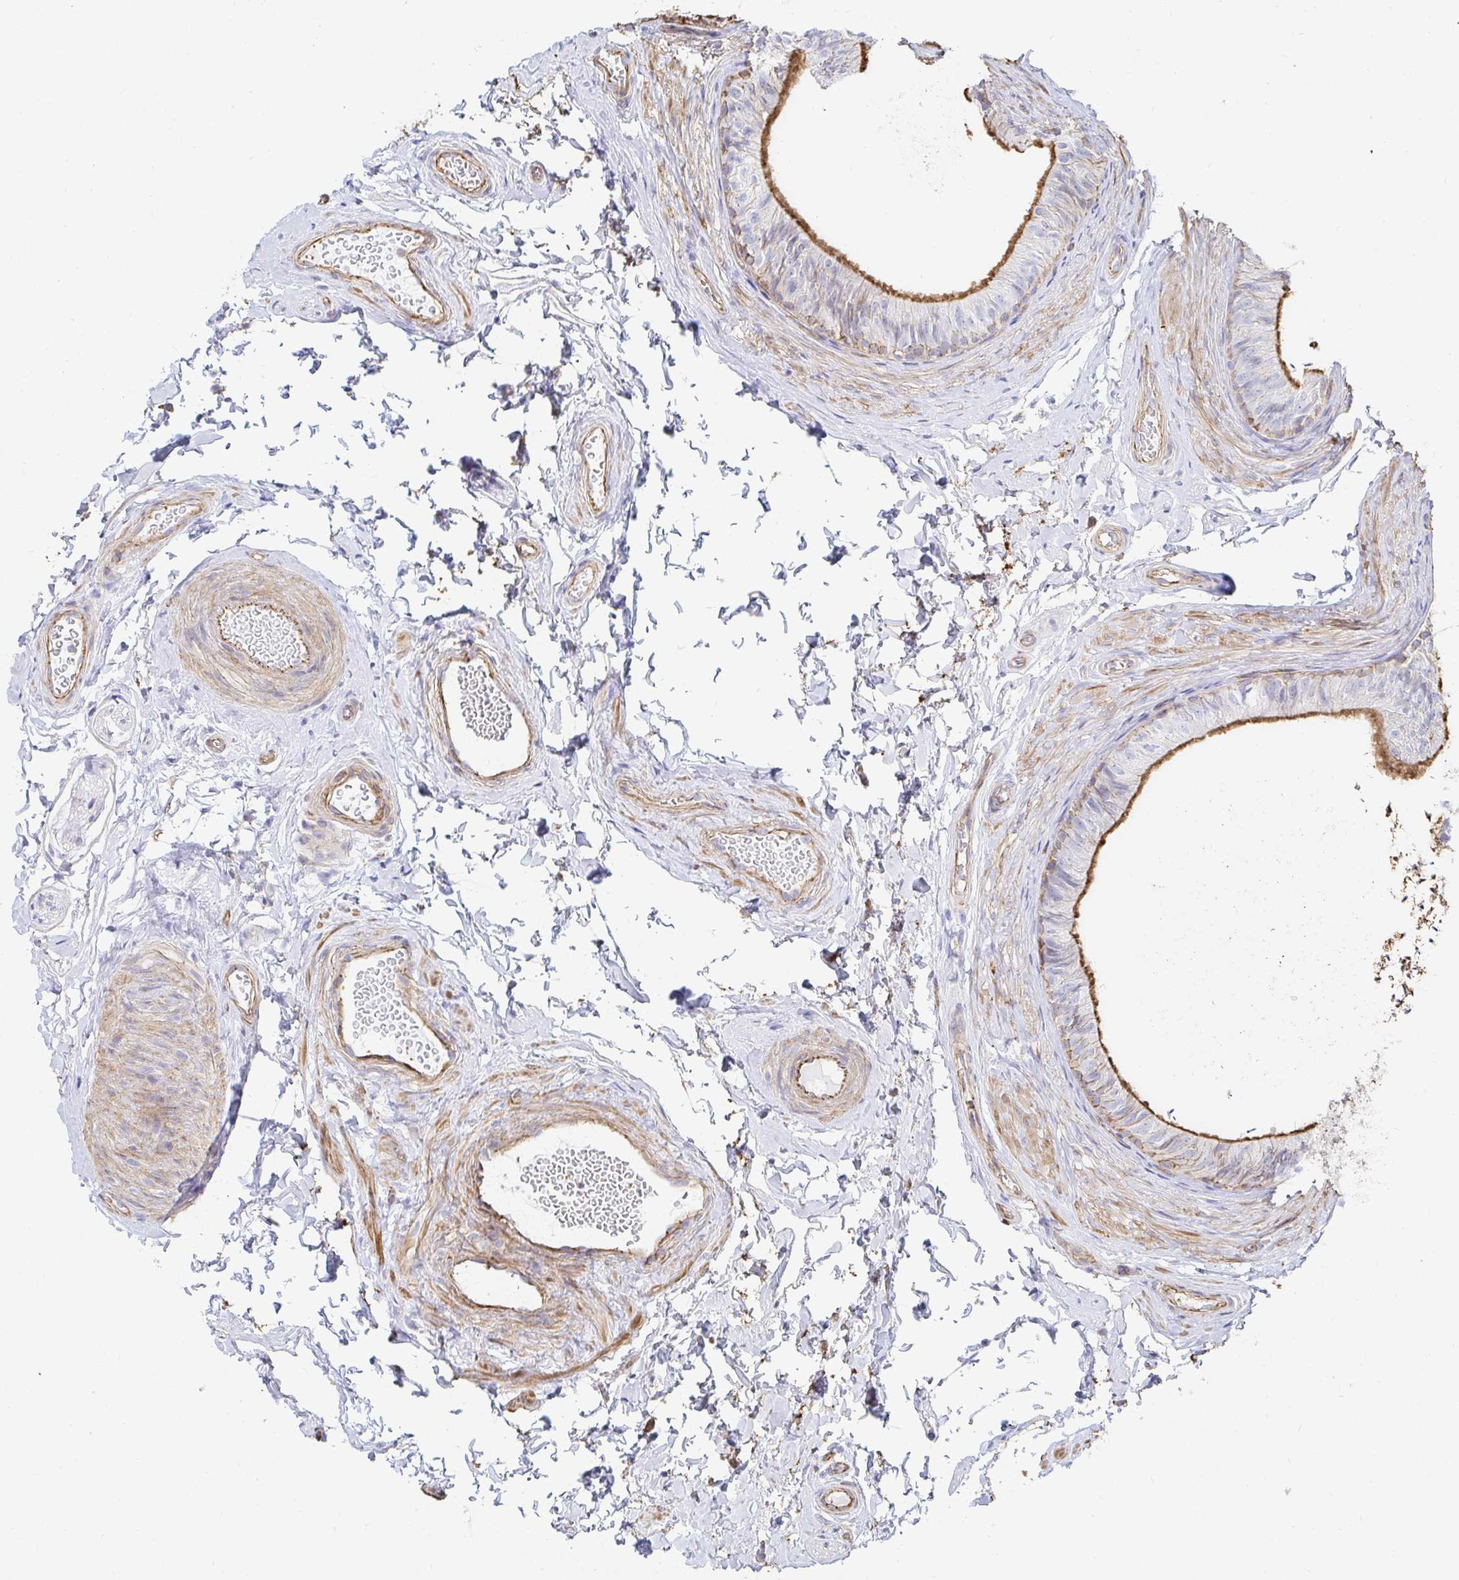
{"staining": {"intensity": "strong", "quantity": ">75%", "location": "cytoplasmic/membranous"}, "tissue": "epididymis", "cell_type": "Glandular cells", "image_type": "normal", "snomed": [{"axis": "morphology", "description": "Normal tissue, NOS"}, {"axis": "topography", "description": "Epididymis, spermatic cord, NOS"}, {"axis": "topography", "description": "Epididymis"}, {"axis": "topography", "description": "Peripheral nerve tissue"}], "caption": "A histopathology image showing strong cytoplasmic/membranous staining in about >75% of glandular cells in unremarkable epididymis, as visualized by brown immunohistochemical staining.", "gene": "PTPN14", "patient": {"sex": "male", "age": 29}}